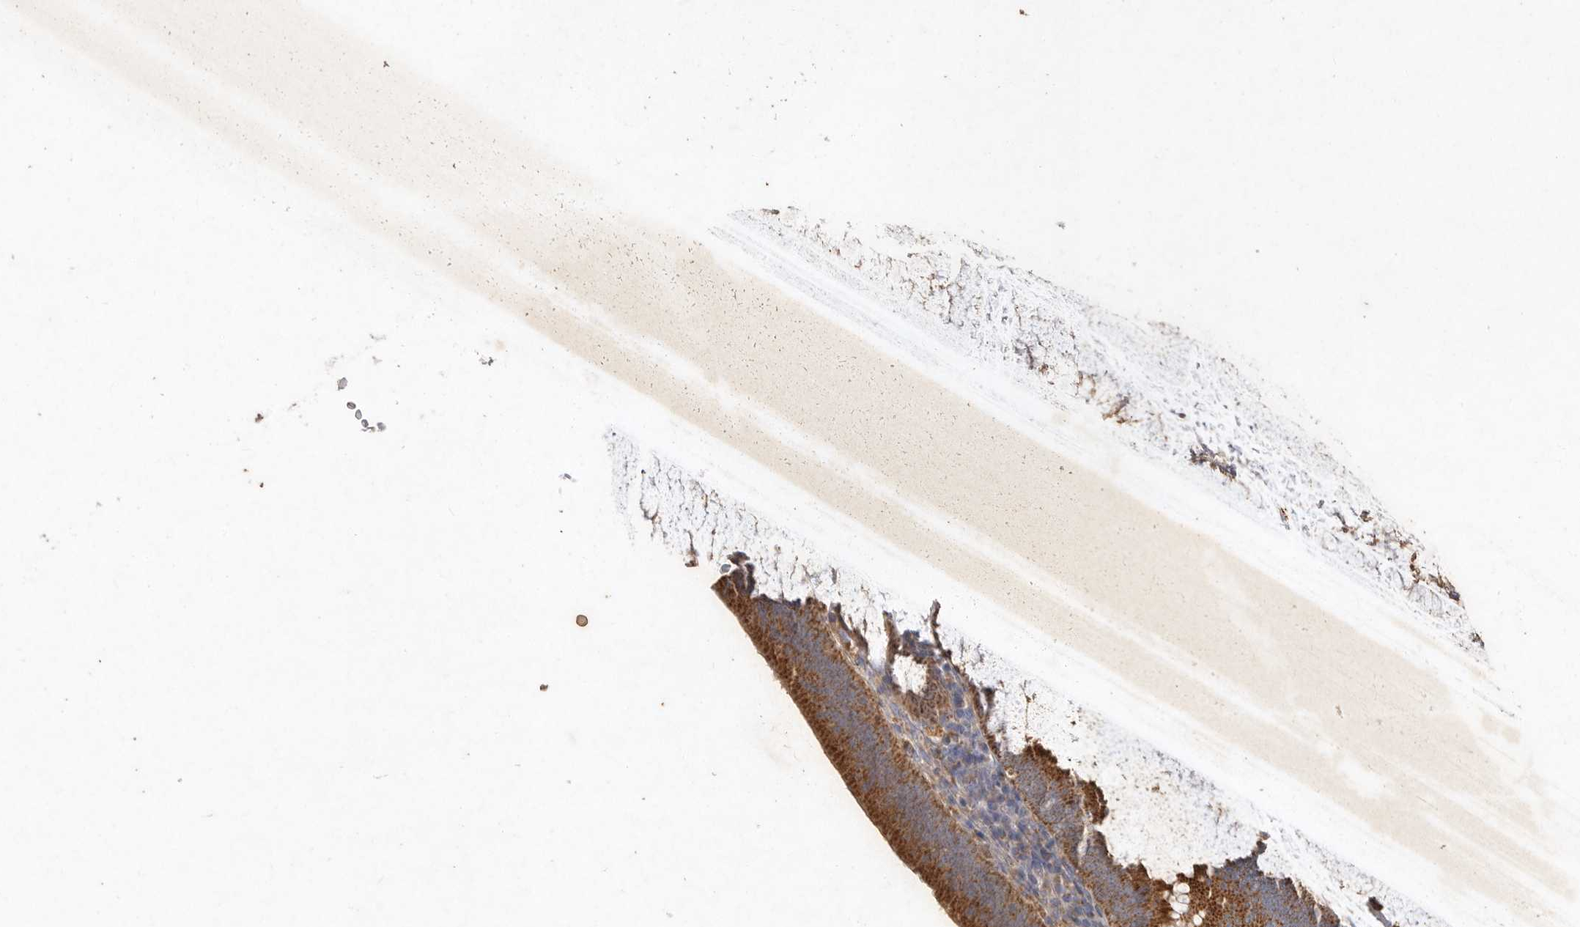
{"staining": {"intensity": "strong", "quantity": ">75%", "location": "cytoplasmic/membranous"}, "tissue": "colorectal cancer", "cell_type": "Tumor cells", "image_type": "cancer", "snomed": [{"axis": "morphology", "description": "Normal tissue, NOS"}, {"axis": "topography", "description": "Colon"}], "caption": "Protein staining of colorectal cancer tissue displays strong cytoplasmic/membranous positivity in about >75% of tumor cells.", "gene": "MRPL41", "patient": {"sex": "female", "age": 82}}